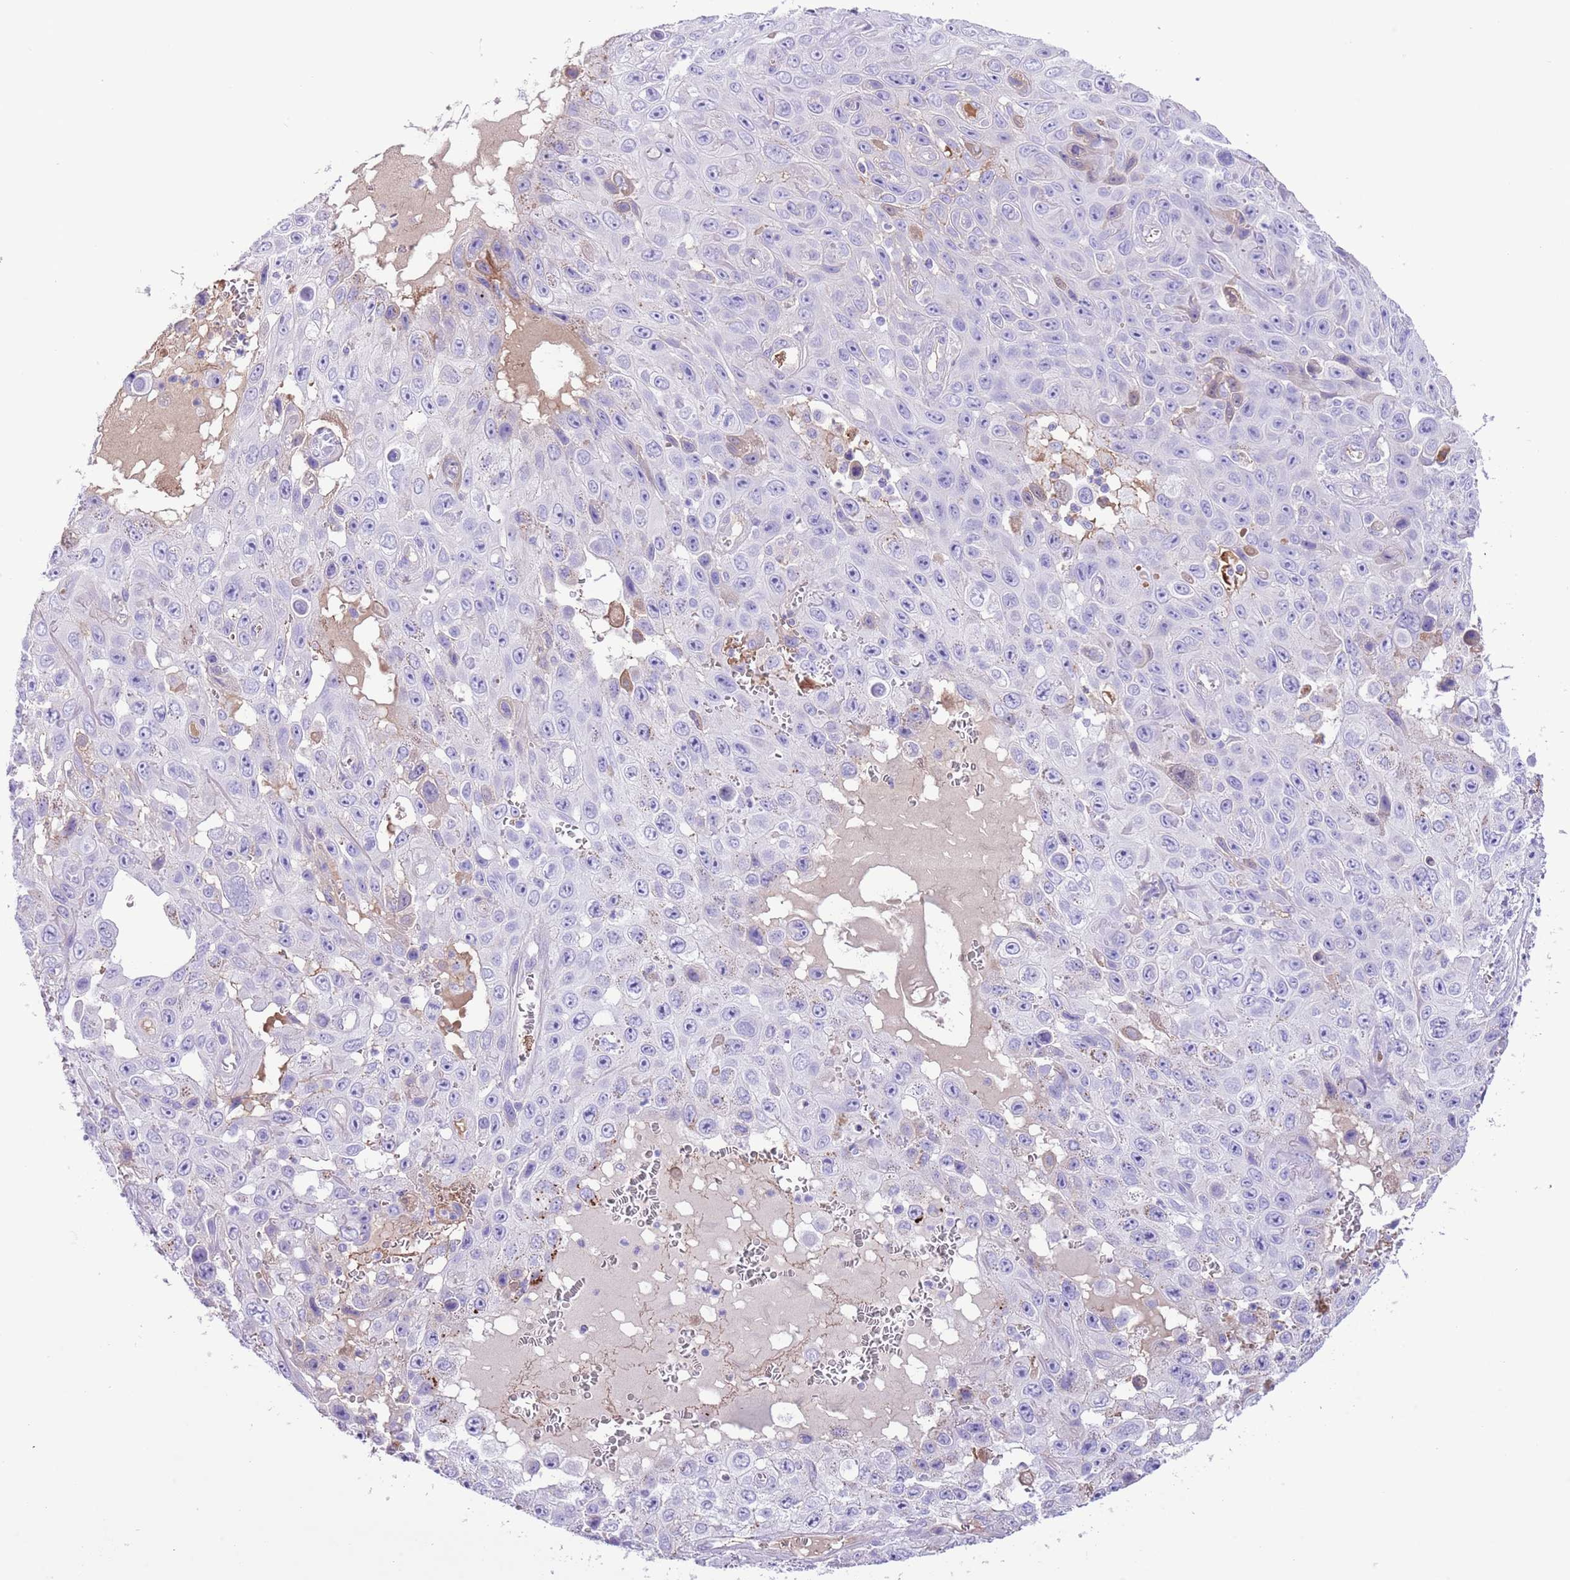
{"staining": {"intensity": "negative", "quantity": "none", "location": "none"}, "tissue": "skin cancer", "cell_type": "Tumor cells", "image_type": "cancer", "snomed": [{"axis": "morphology", "description": "Squamous cell carcinoma, NOS"}, {"axis": "topography", "description": "Skin"}], "caption": "A micrograph of skin squamous cell carcinoma stained for a protein demonstrates no brown staining in tumor cells.", "gene": "IGF1", "patient": {"sex": "male", "age": 82}}